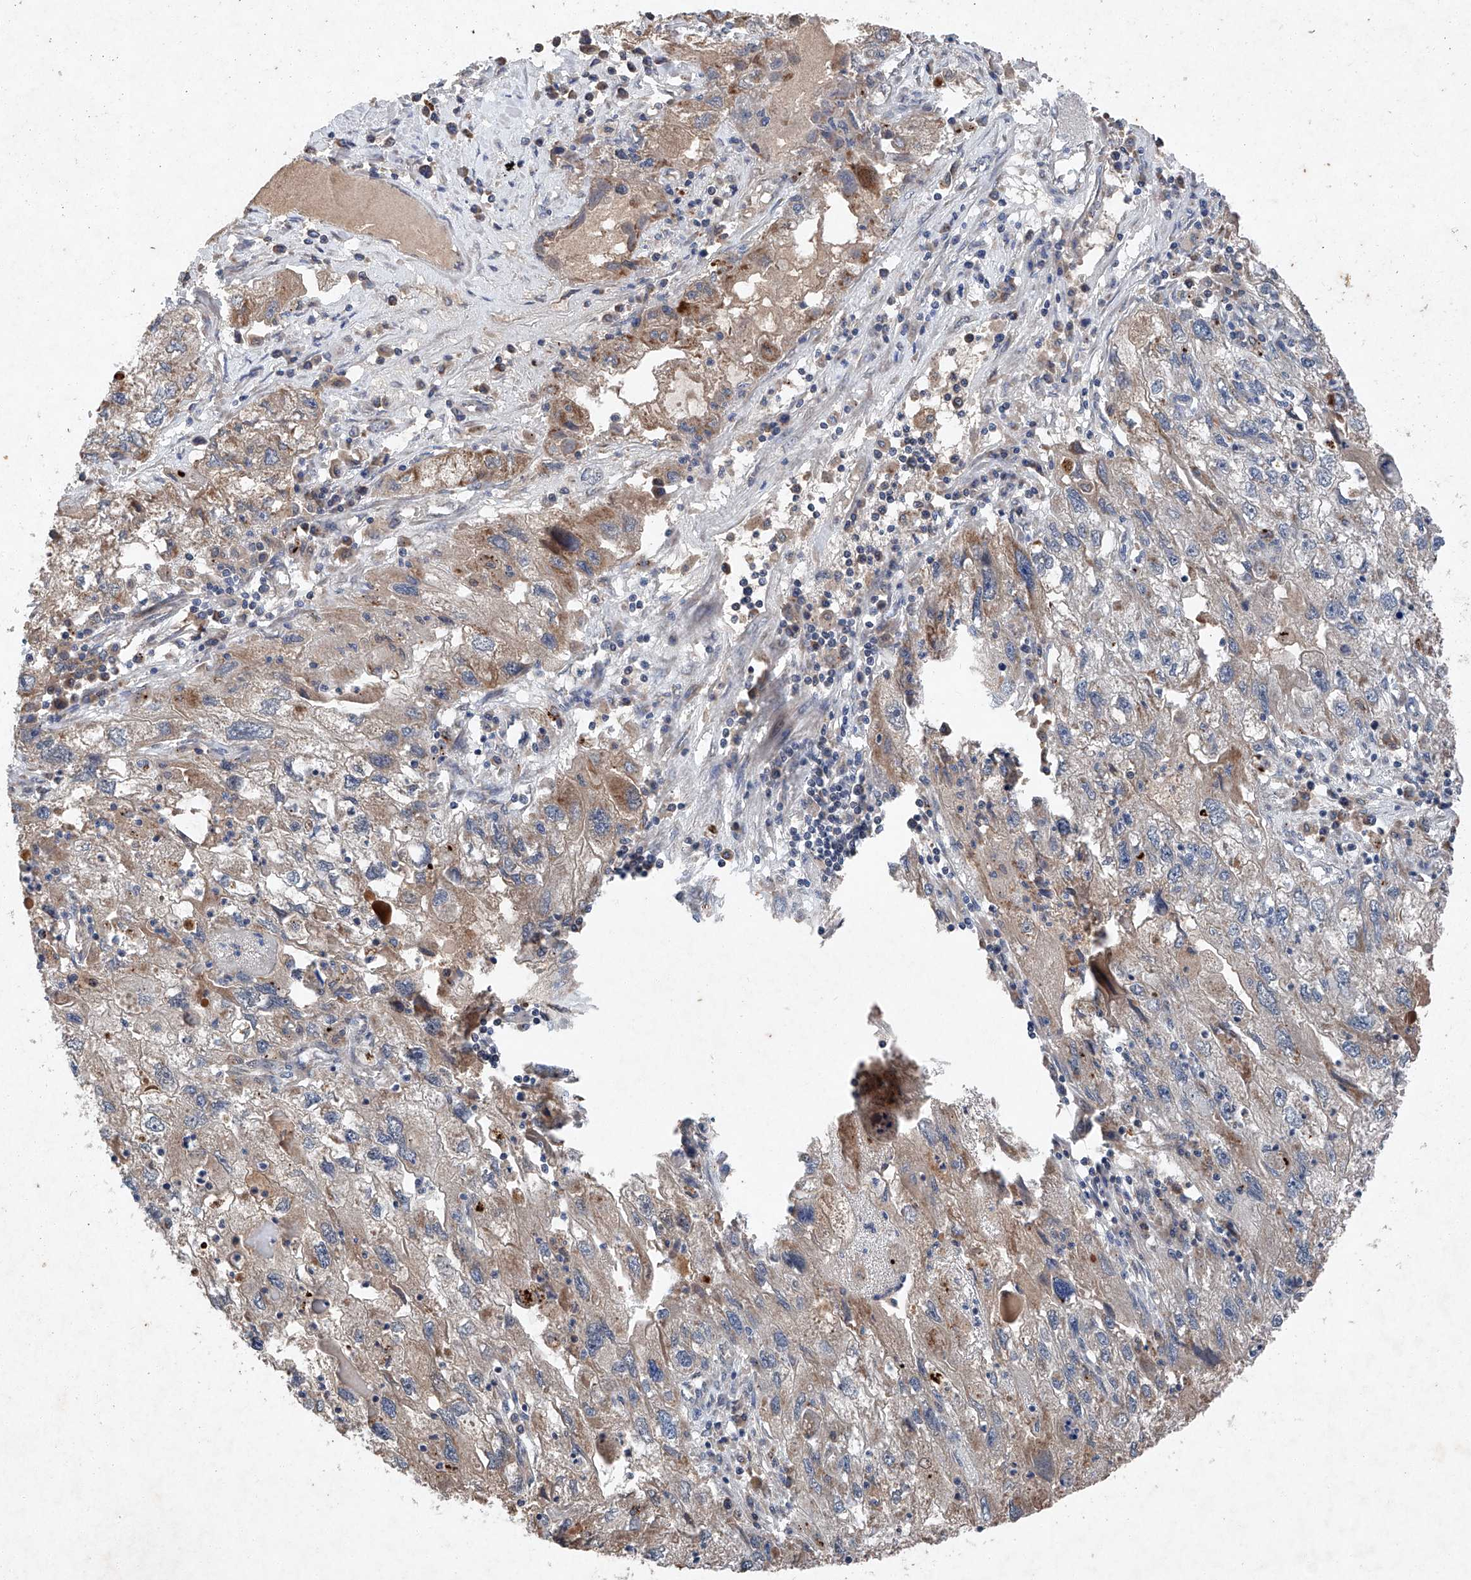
{"staining": {"intensity": "weak", "quantity": "25%-75%", "location": "cytoplasmic/membranous"}, "tissue": "endometrial cancer", "cell_type": "Tumor cells", "image_type": "cancer", "snomed": [{"axis": "morphology", "description": "Adenocarcinoma, NOS"}, {"axis": "topography", "description": "Endometrium"}], "caption": "Tumor cells exhibit weak cytoplasmic/membranous positivity in about 25%-75% of cells in endometrial adenocarcinoma. Nuclei are stained in blue.", "gene": "RUSC1", "patient": {"sex": "female", "age": 49}}